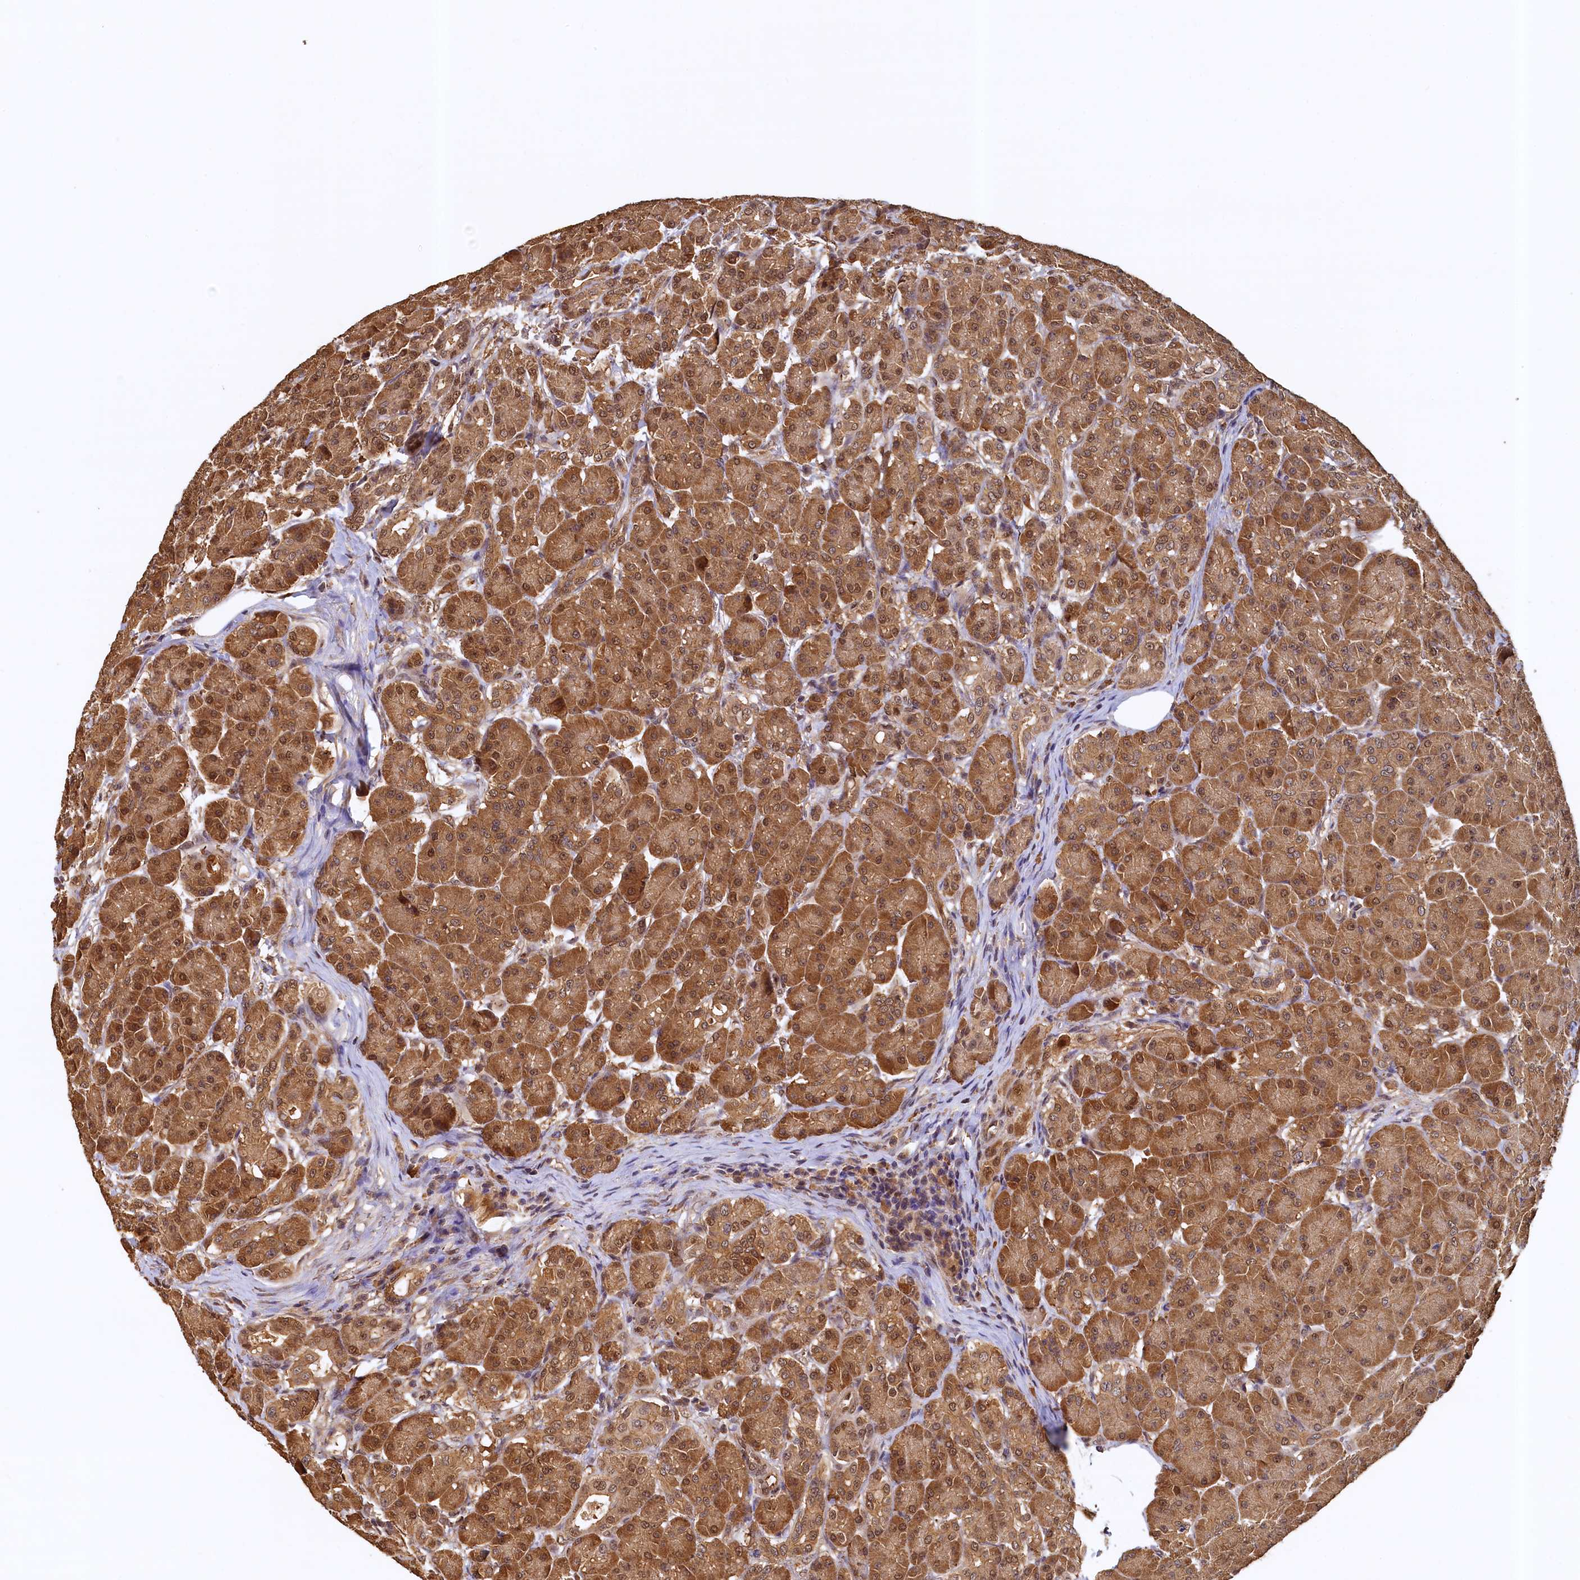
{"staining": {"intensity": "moderate", "quantity": ">75%", "location": "cytoplasmic/membranous,nuclear"}, "tissue": "pancreas", "cell_type": "Exocrine glandular cells", "image_type": "normal", "snomed": [{"axis": "morphology", "description": "Normal tissue, NOS"}, {"axis": "topography", "description": "Pancreas"}], "caption": "An immunohistochemistry histopathology image of unremarkable tissue is shown. Protein staining in brown highlights moderate cytoplasmic/membranous,nuclear positivity in pancreas within exocrine glandular cells.", "gene": "UBL7", "patient": {"sex": "male", "age": 63}}